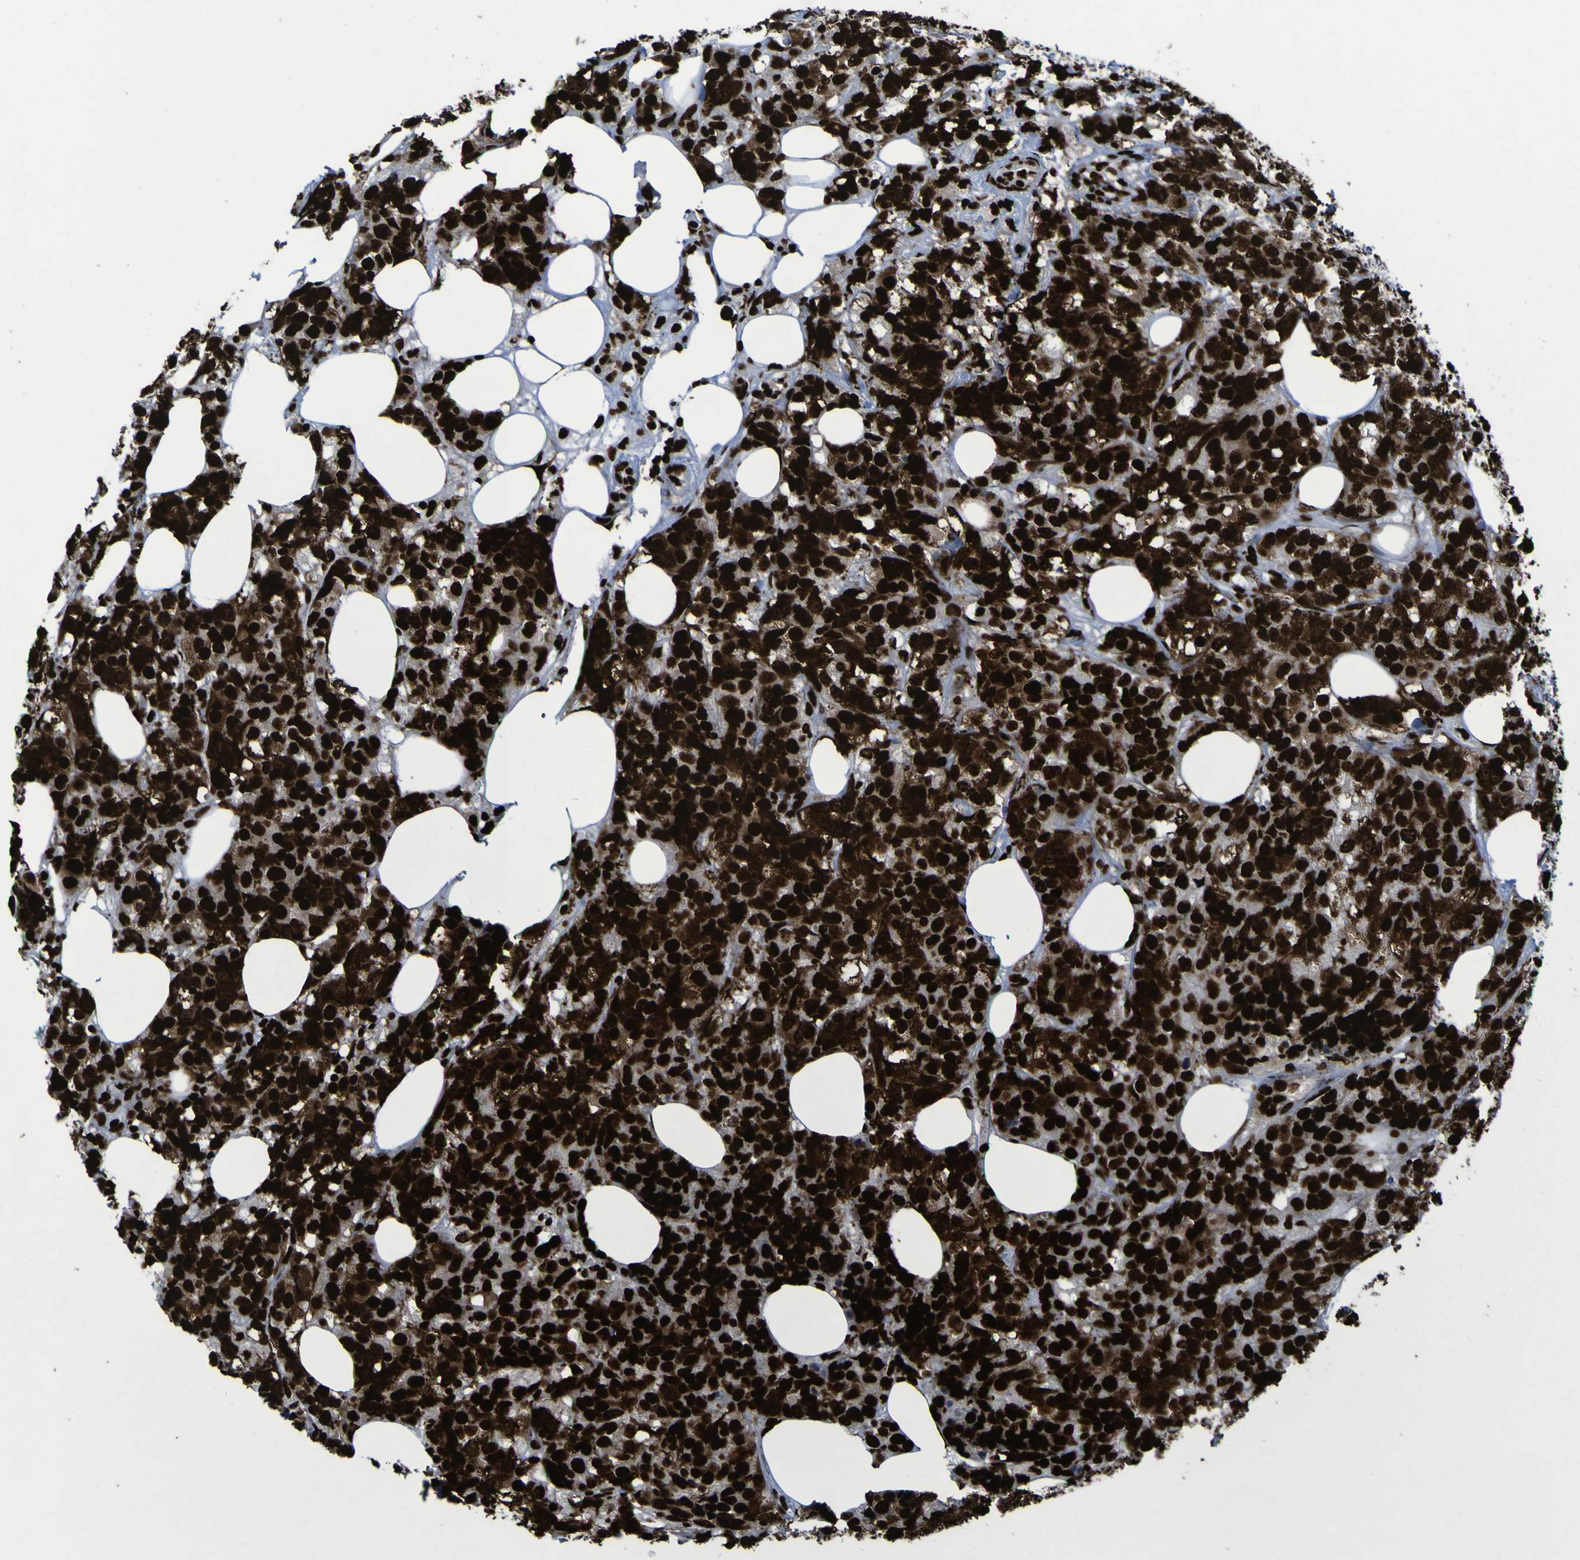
{"staining": {"intensity": "strong", "quantity": ">75%", "location": "nuclear"}, "tissue": "breast cancer", "cell_type": "Tumor cells", "image_type": "cancer", "snomed": [{"axis": "morphology", "description": "Lobular carcinoma"}, {"axis": "topography", "description": "Breast"}], "caption": "Strong nuclear positivity for a protein is appreciated in about >75% of tumor cells of lobular carcinoma (breast) using immunohistochemistry (IHC).", "gene": "NPM1", "patient": {"sex": "female", "age": 59}}